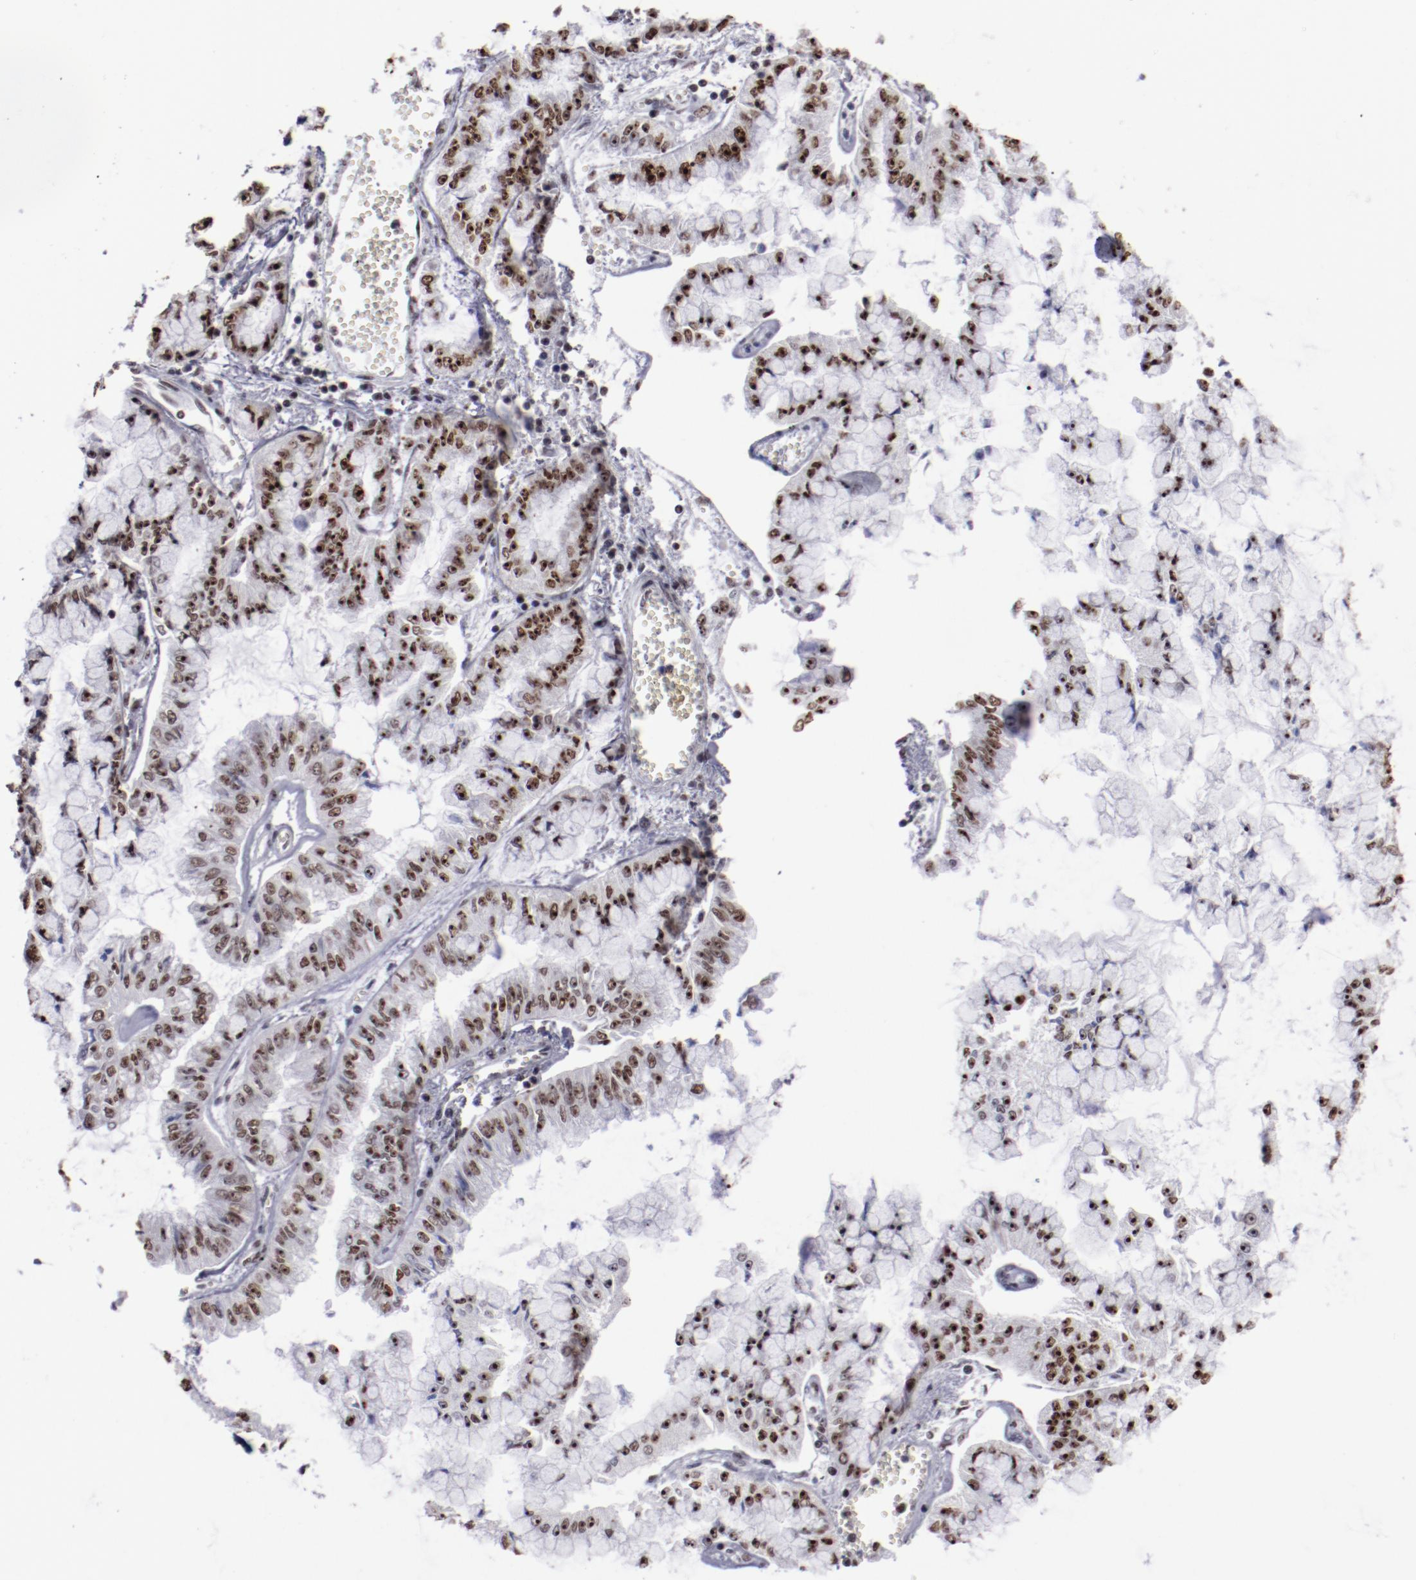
{"staining": {"intensity": "strong", "quantity": ">75%", "location": "nuclear"}, "tissue": "liver cancer", "cell_type": "Tumor cells", "image_type": "cancer", "snomed": [{"axis": "morphology", "description": "Cholangiocarcinoma"}, {"axis": "topography", "description": "Liver"}], "caption": "High-magnification brightfield microscopy of liver cholangiocarcinoma stained with DAB (brown) and counterstained with hematoxylin (blue). tumor cells exhibit strong nuclear staining is appreciated in about>75% of cells.", "gene": "HNRNPA2B1", "patient": {"sex": "female", "age": 79}}